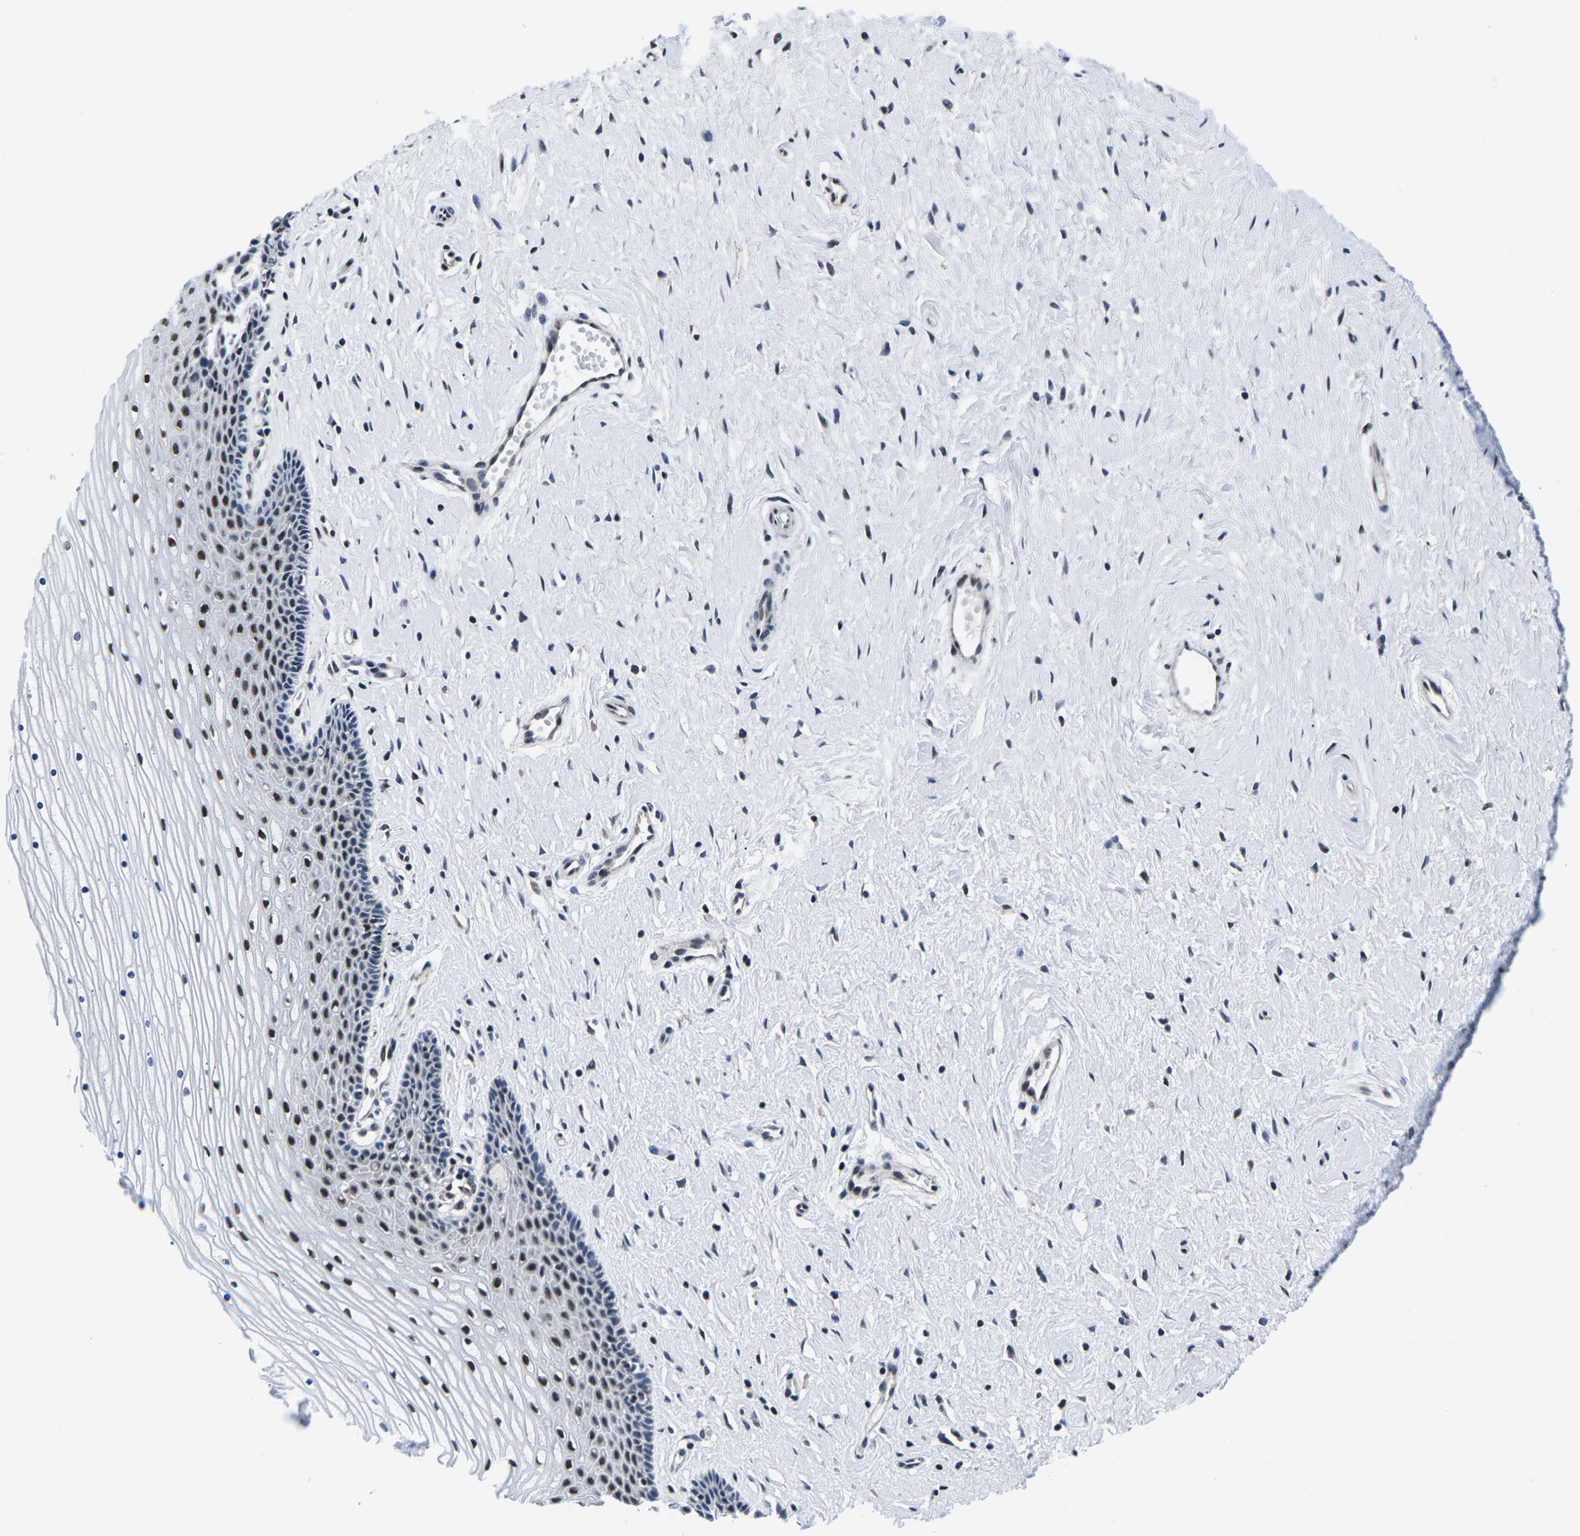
{"staining": {"intensity": "moderate", "quantity": "25%-75%", "location": "nuclear"}, "tissue": "cervix", "cell_type": "Squamous epithelial cells", "image_type": "normal", "snomed": [{"axis": "morphology", "description": "Normal tissue, NOS"}, {"axis": "topography", "description": "Cervix"}], "caption": "Immunohistochemistry histopathology image of normal cervix stained for a protein (brown), which reveals medium levels of moderate nuclear positivity in about 25%-75% of squamous epithelial cells.", "gene": "CDC73", "patient": {"sex": "female", "age": 39}}